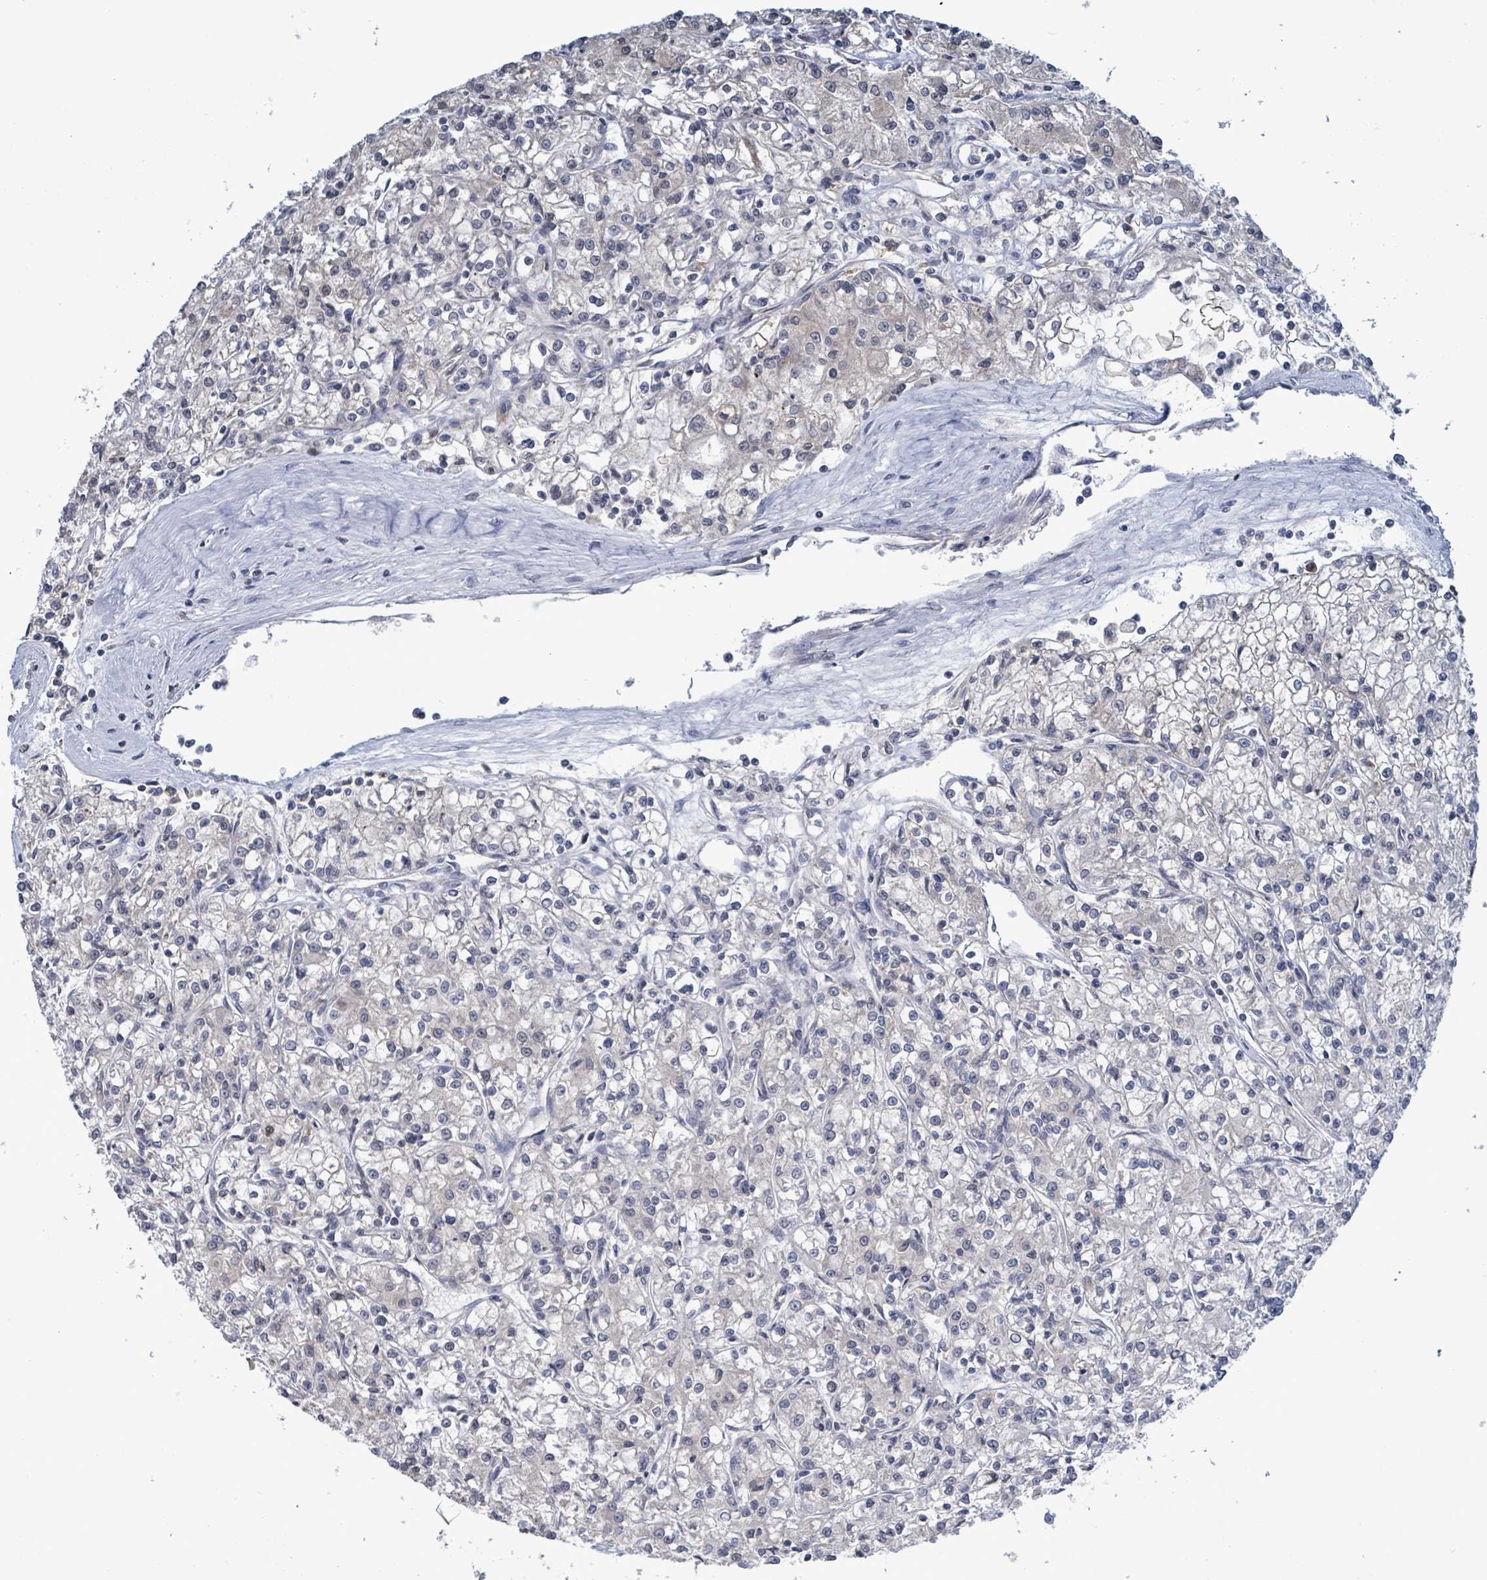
{"staining": {"intensity": "negative", "quantity": "none", "location": "none"}, "tissue": "renal cancer", "cell_type": "Tumor cells", "image_type": "cancer", "snomed": [{"axis": "morphology", "description": "Adenocarcinoma, NOS"}, {"axis": "topography", "description": "Kidney"}], "caption": "This photomicrograph is of renal adenocarcinoma stained with immunohistochemistry to label a protein in brown with the nuclei are counter-stained blue. There is no positivity in tumor cells.", "gene": "COQ10B", "patient": {"sex": "female", "age": 59}}